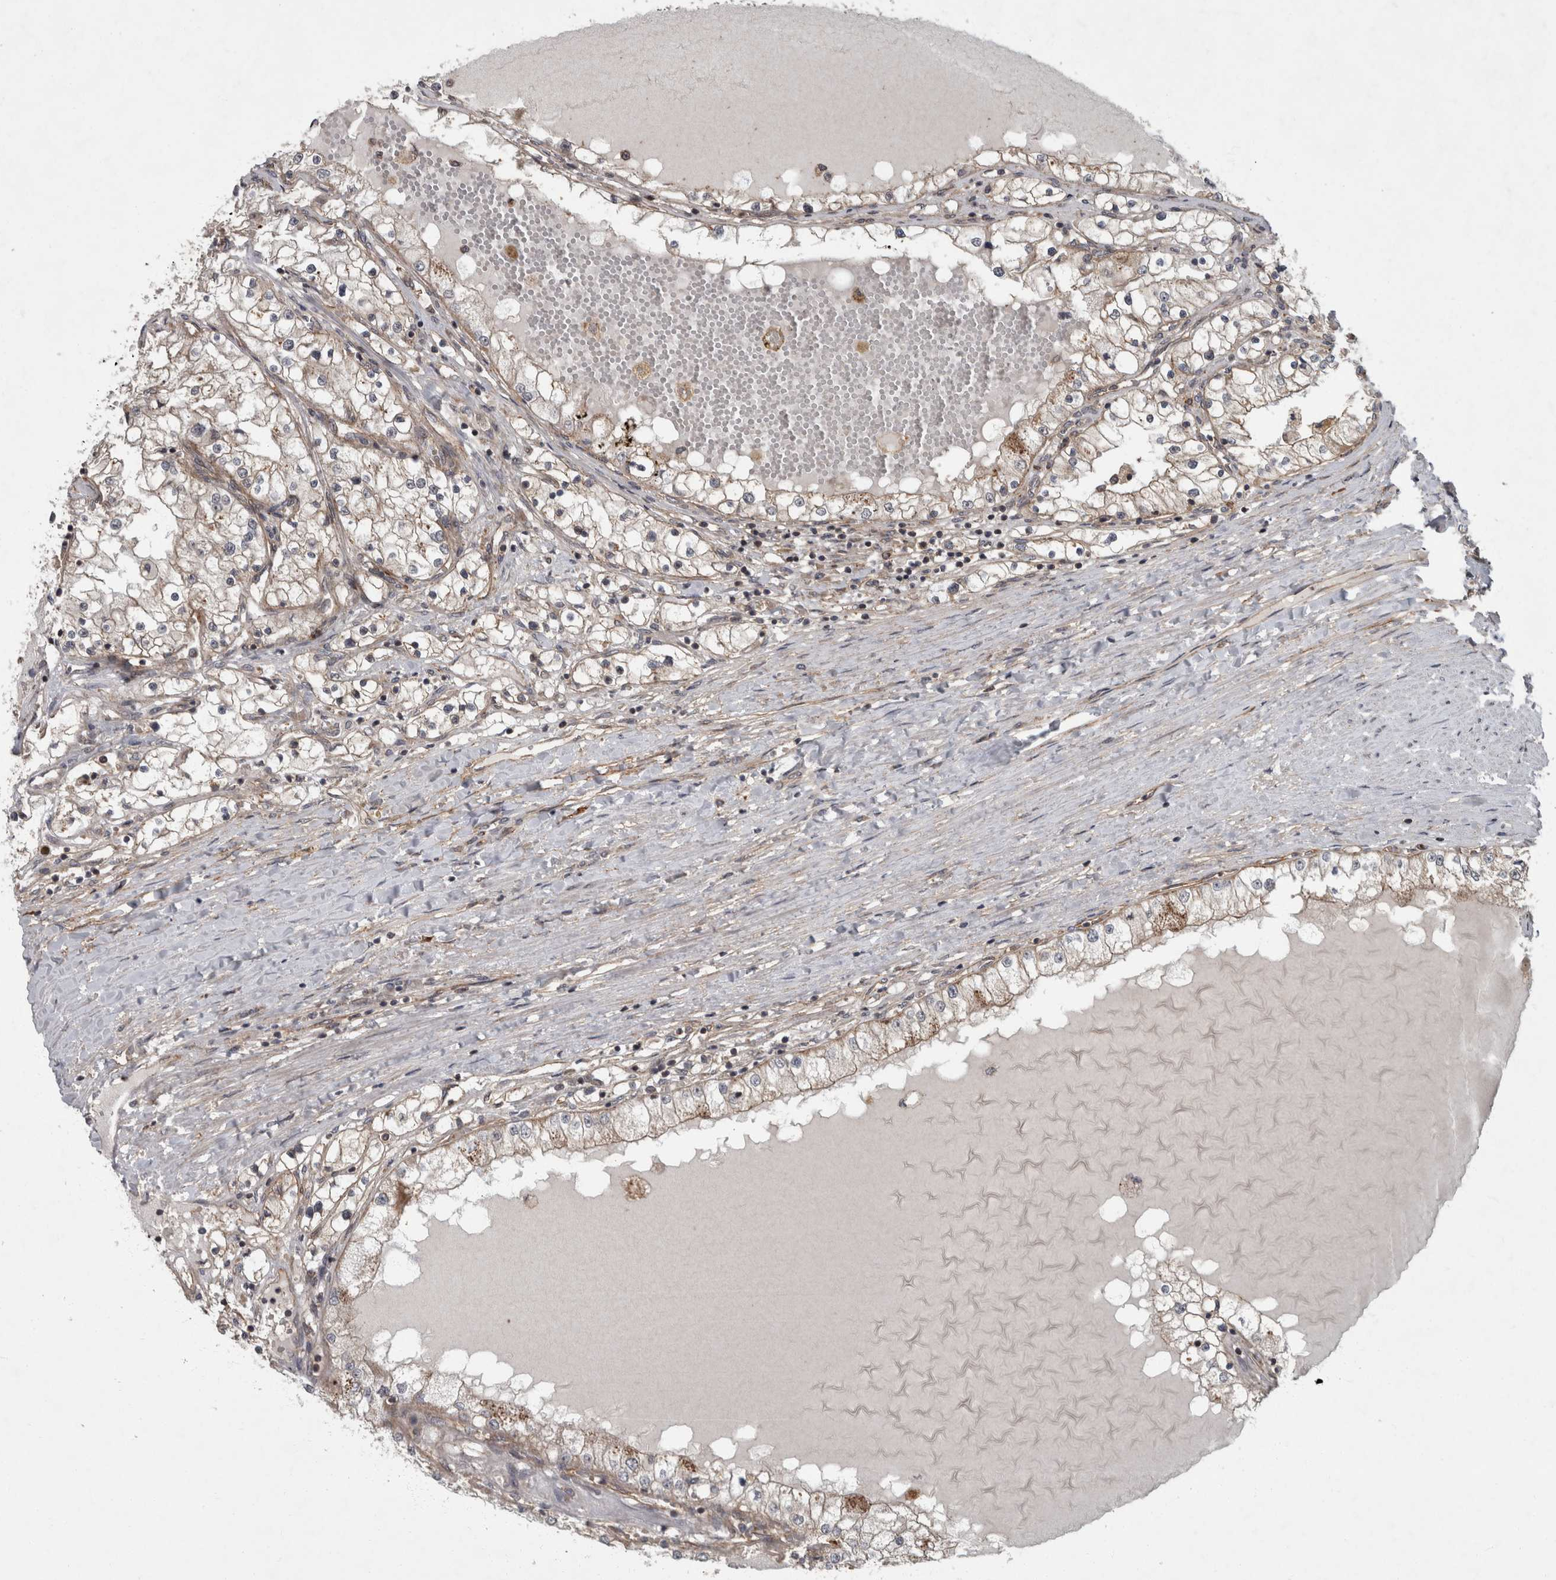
{"staining": {"intensity": "weak", "quantity": "<25%", "location": "cytoplasmic/membranous"}, "tissue": "renal cancer", "cell_type": "Tumor cells", "image_type": "cancer", "snomed": [{"axis": "morphology", "description": "Adenocarcinoma, NOS"}, {"axis": "topography", "description": "Kidney"}], "caption": "There is no significant staining in tumor cells of renal cancer (adenocarcinoma).", "gene": "VEGFD", "patient": {"sex": "male", "age": 68}}